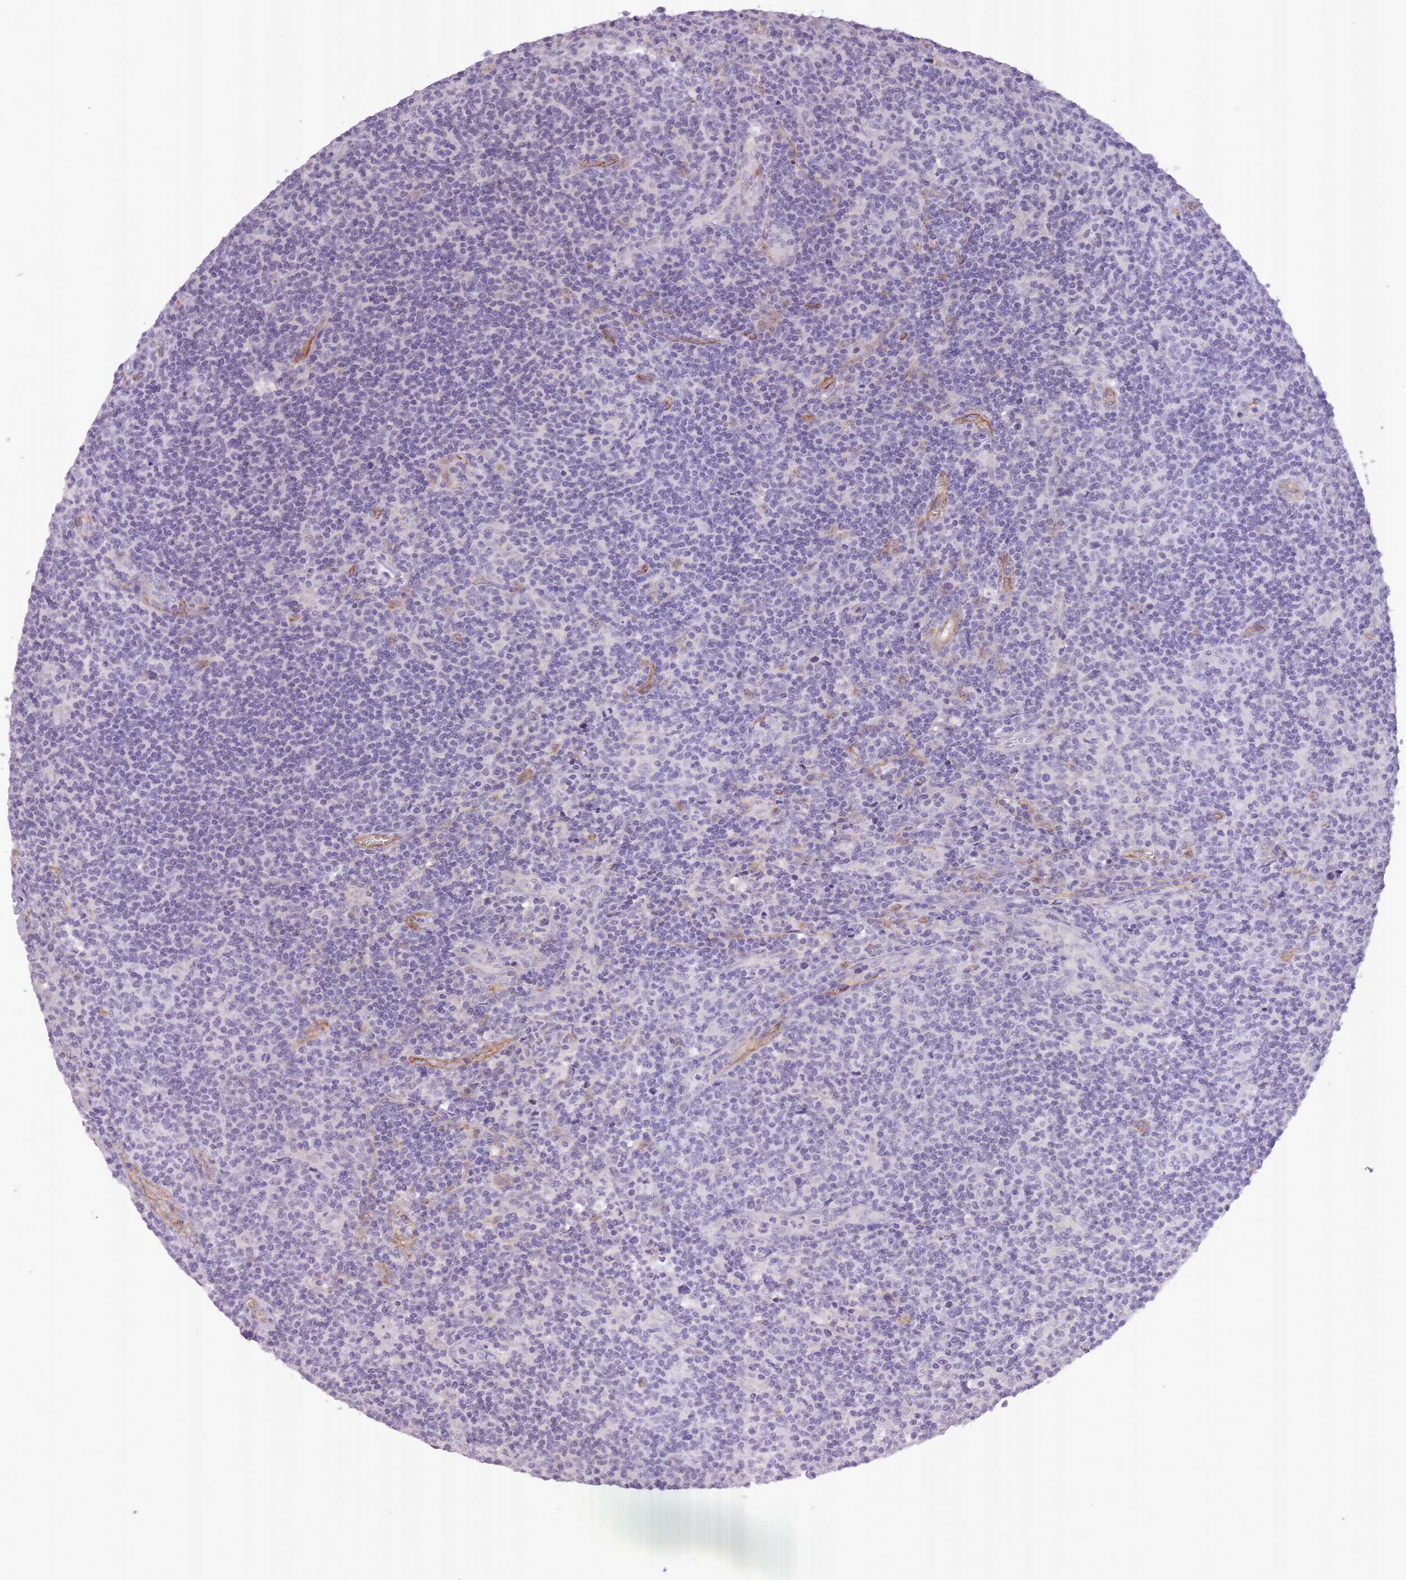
{"staining": {"intensity": "negative", "quantity": "none", "location": "none"}, "tissue": "lymphoma", "cell_type": "Tumor cells", "image_type": "cancer", "snomed": [{"axis": "morphology", "description": "Hodgkin's disease, NOS"}, {"axis": "topography", "description": "Lymph node"}], "caption": "Tumor cells show no significant expression in lymphoma.", "gene": "SLC8A2", "patient": {"sex": "male", "age": 83}}